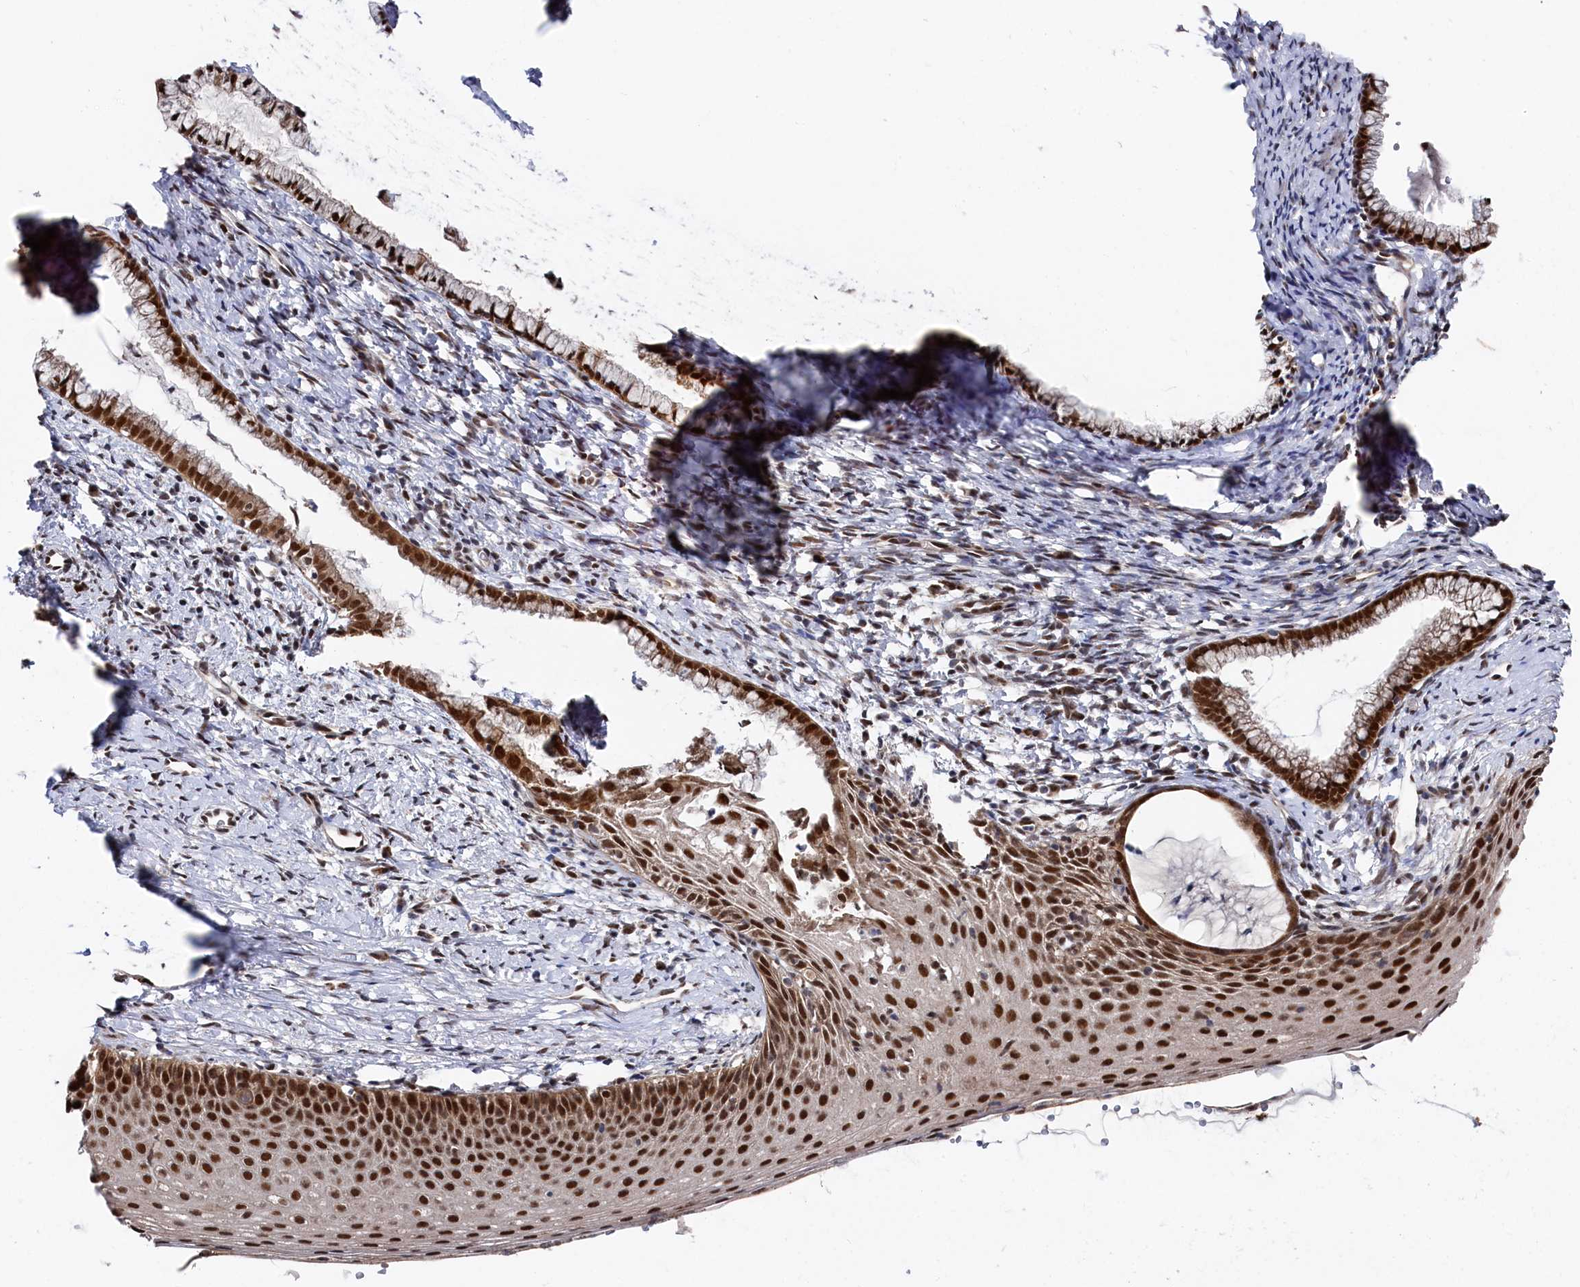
{"staining": {"intensity": "strong", "quantity": ">75%", "location": "cytoplasmic/membranous,nuclear"}, "tissue": "cervix", "cell_type": "Glandular cells", "image_type": "normal", "snomed": [{"axis": "morphology", "description": "Normal tissue, NOS"}, {"axis": "topography", "description": "Cervix"}], "caption": "Glandular cells reveal high levels of strong cytoplasmic/membranous,nuclear staining in approximately >75% of cells in normal human cervix.", "gene": "BUB3", "patient": {"sex": "female", "age": 36}}